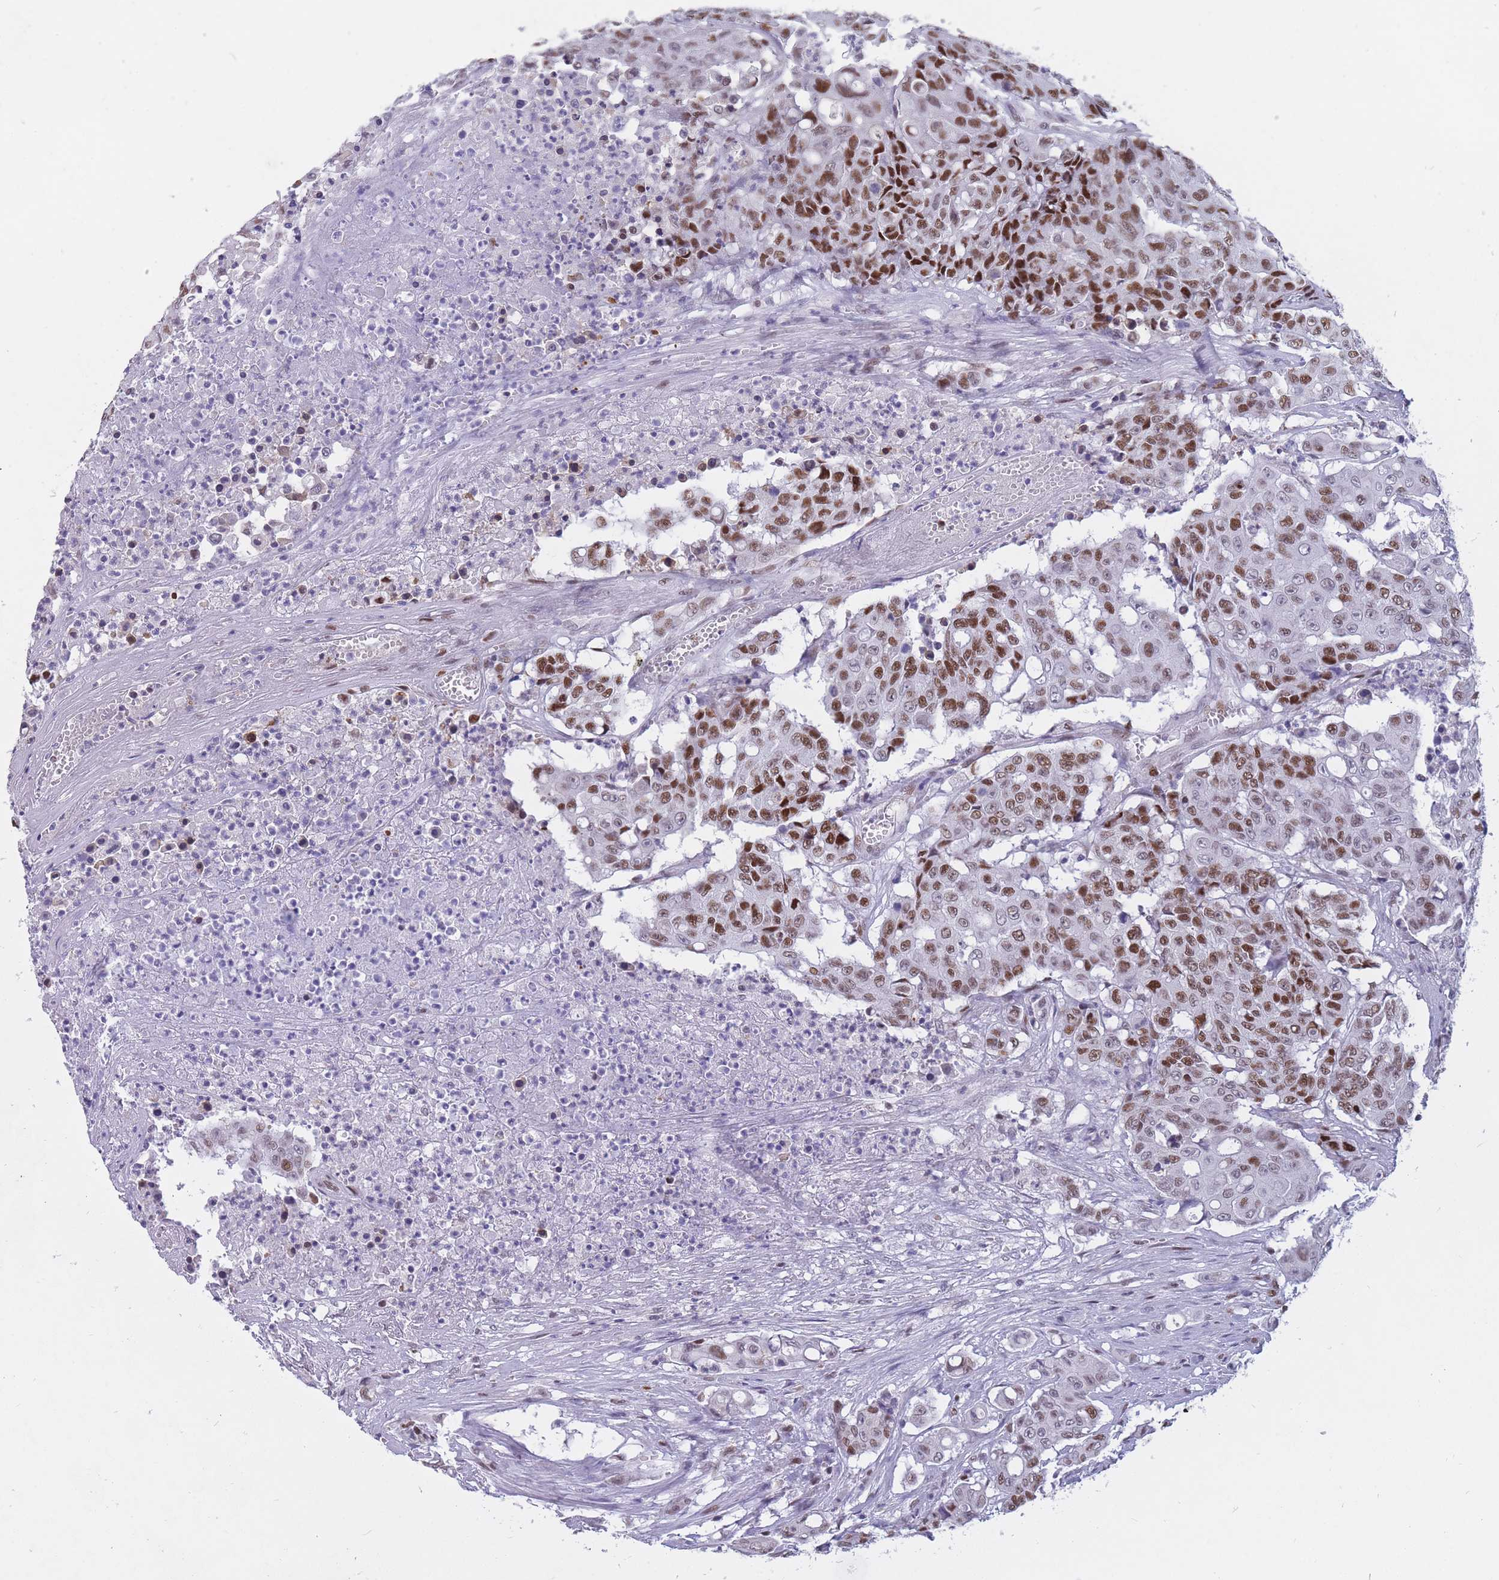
{"staining": {"intensity": "strong", "quantity": ">75%", "location": "nuclear"}, "tissue": "colorectal cancer", "cell_type": "Tumor cells", "image_type": "cancer", "snomed": [{"axis": "morphology", "description": "Adenocarcinoma, NOS"}, {"axis": "topography", "description": "Colon"}], "caption": "IHC micrograph of neoplastic tissue: colorectal adenocarcinoma stained using IHC shows high levels of strong protein expression localized specifically in the nuclear of tumor cells, appearing as a nuclear brown color.", "gene": "NASP", "patient": {"sex": "male", "age": 51}}